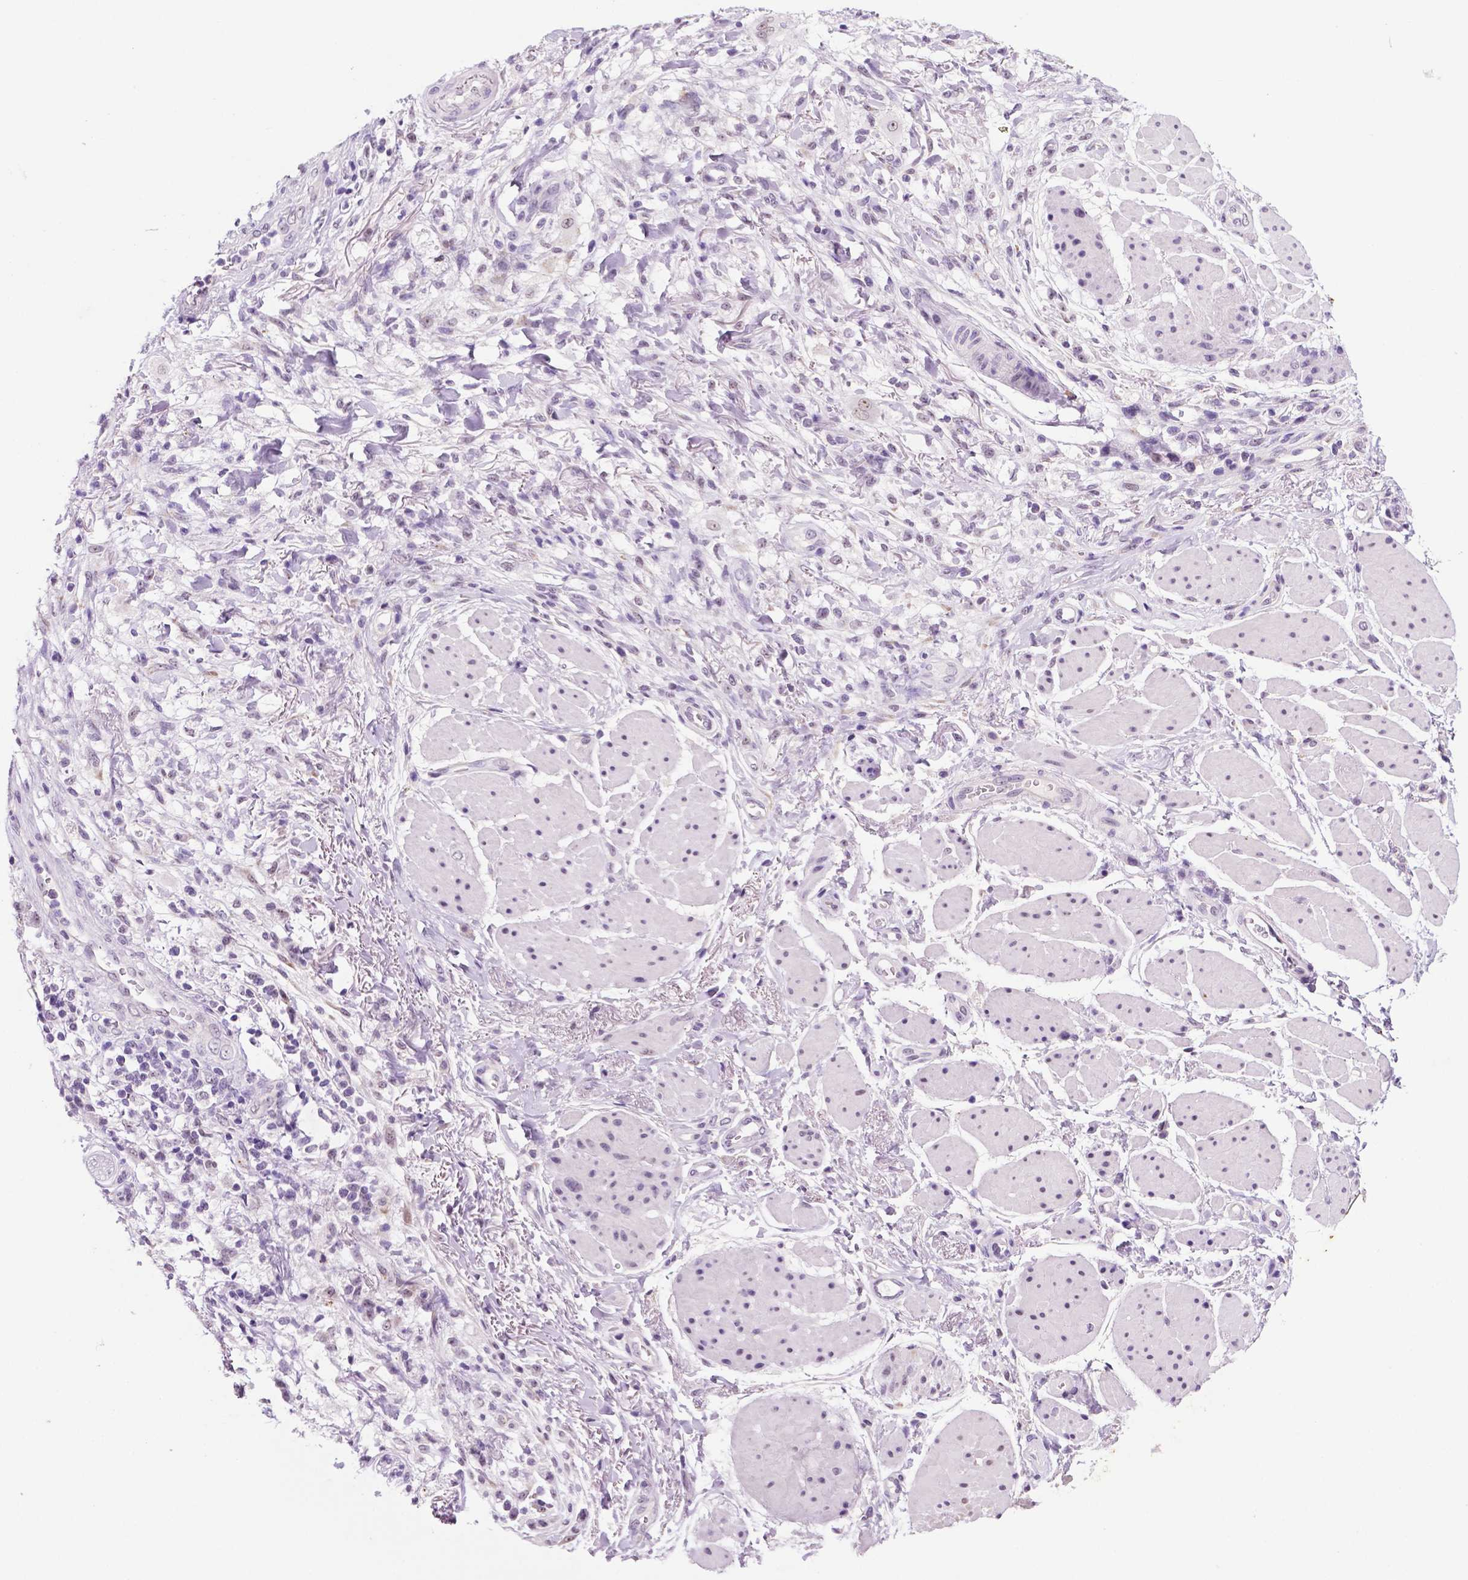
{"staining": {"intensity": "negative", "quantity": "none", "location": "none"}, "tissue": "stomach cancer", "cell_type": "Tumor cells", "image_type": "cancer", "snomed": [{"axis": "morphology", "description": "Adenocarcinoma, NOS"}, {"axis": "topography", "description": "Stomach"}], "caption": "IHC image of neoplastic tissue: stomach cancer (adenocarcinoma) stained with DAB exhibits no significant protein expression in tumor cells. (Brightfield microscopy of DAB (3,3'-diaminobenzidine) immunohistochemistry (IHC) at high magnification).", "gene": "C18orf21", "patient": {"sex": "female", "age": 60}}